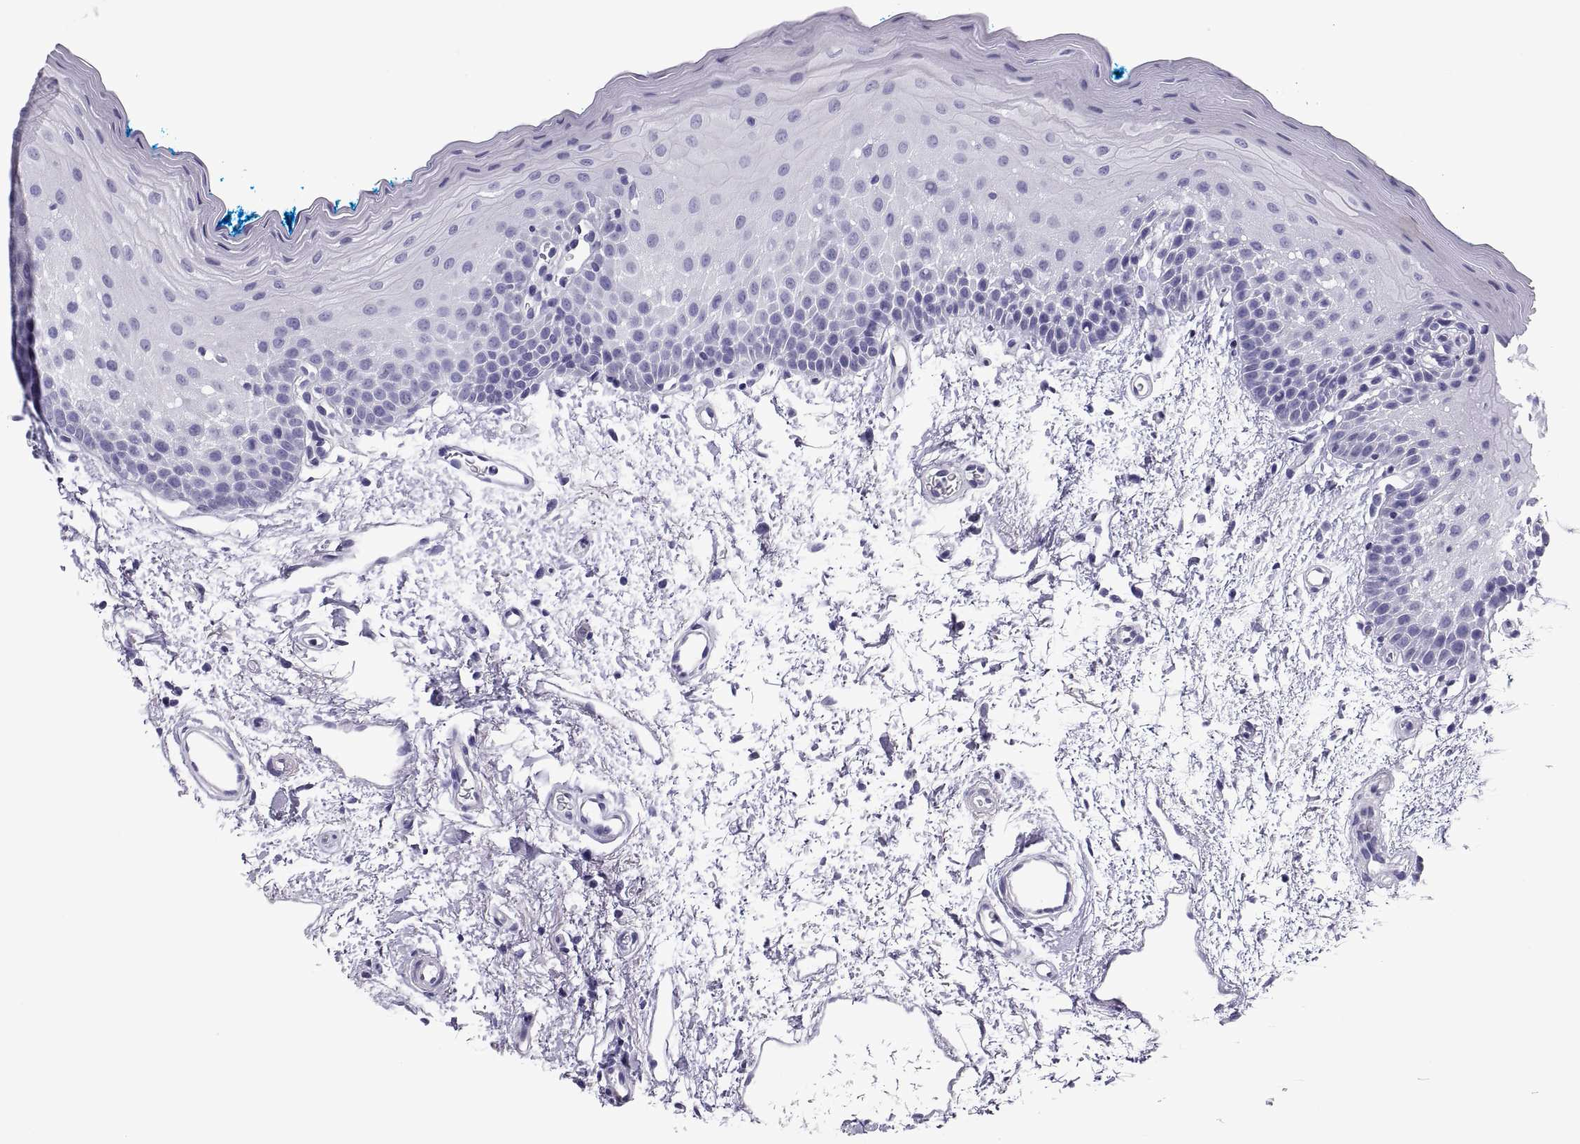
{"staining": {"intensity": "negative", "quantity": "none", "location": "none"}, "tissue": "oral mucosa", "cell_type": "Squamous epithelial cells", "image_type": "normal", "snomed": [{"axis": "morphology", "description": "Normal tissue, NOS"}, {"axis": "morphology", "description": "Squamous cell carcinoma, NOS"}, {"axis": "topography", "description": "Oral tissue"}, {"axis": "topography", "description": "Head-Neck"}], "caption": "Immunohistochemistry image of unremarkable oral mucosa: human oral mucosa stained with DAB (3,3'-diaminobenzidine) displays no significant protein staining in squamous epithelial cells.", "gene": "RNASE12", "patient": {"sex": "female", "age": 75}}